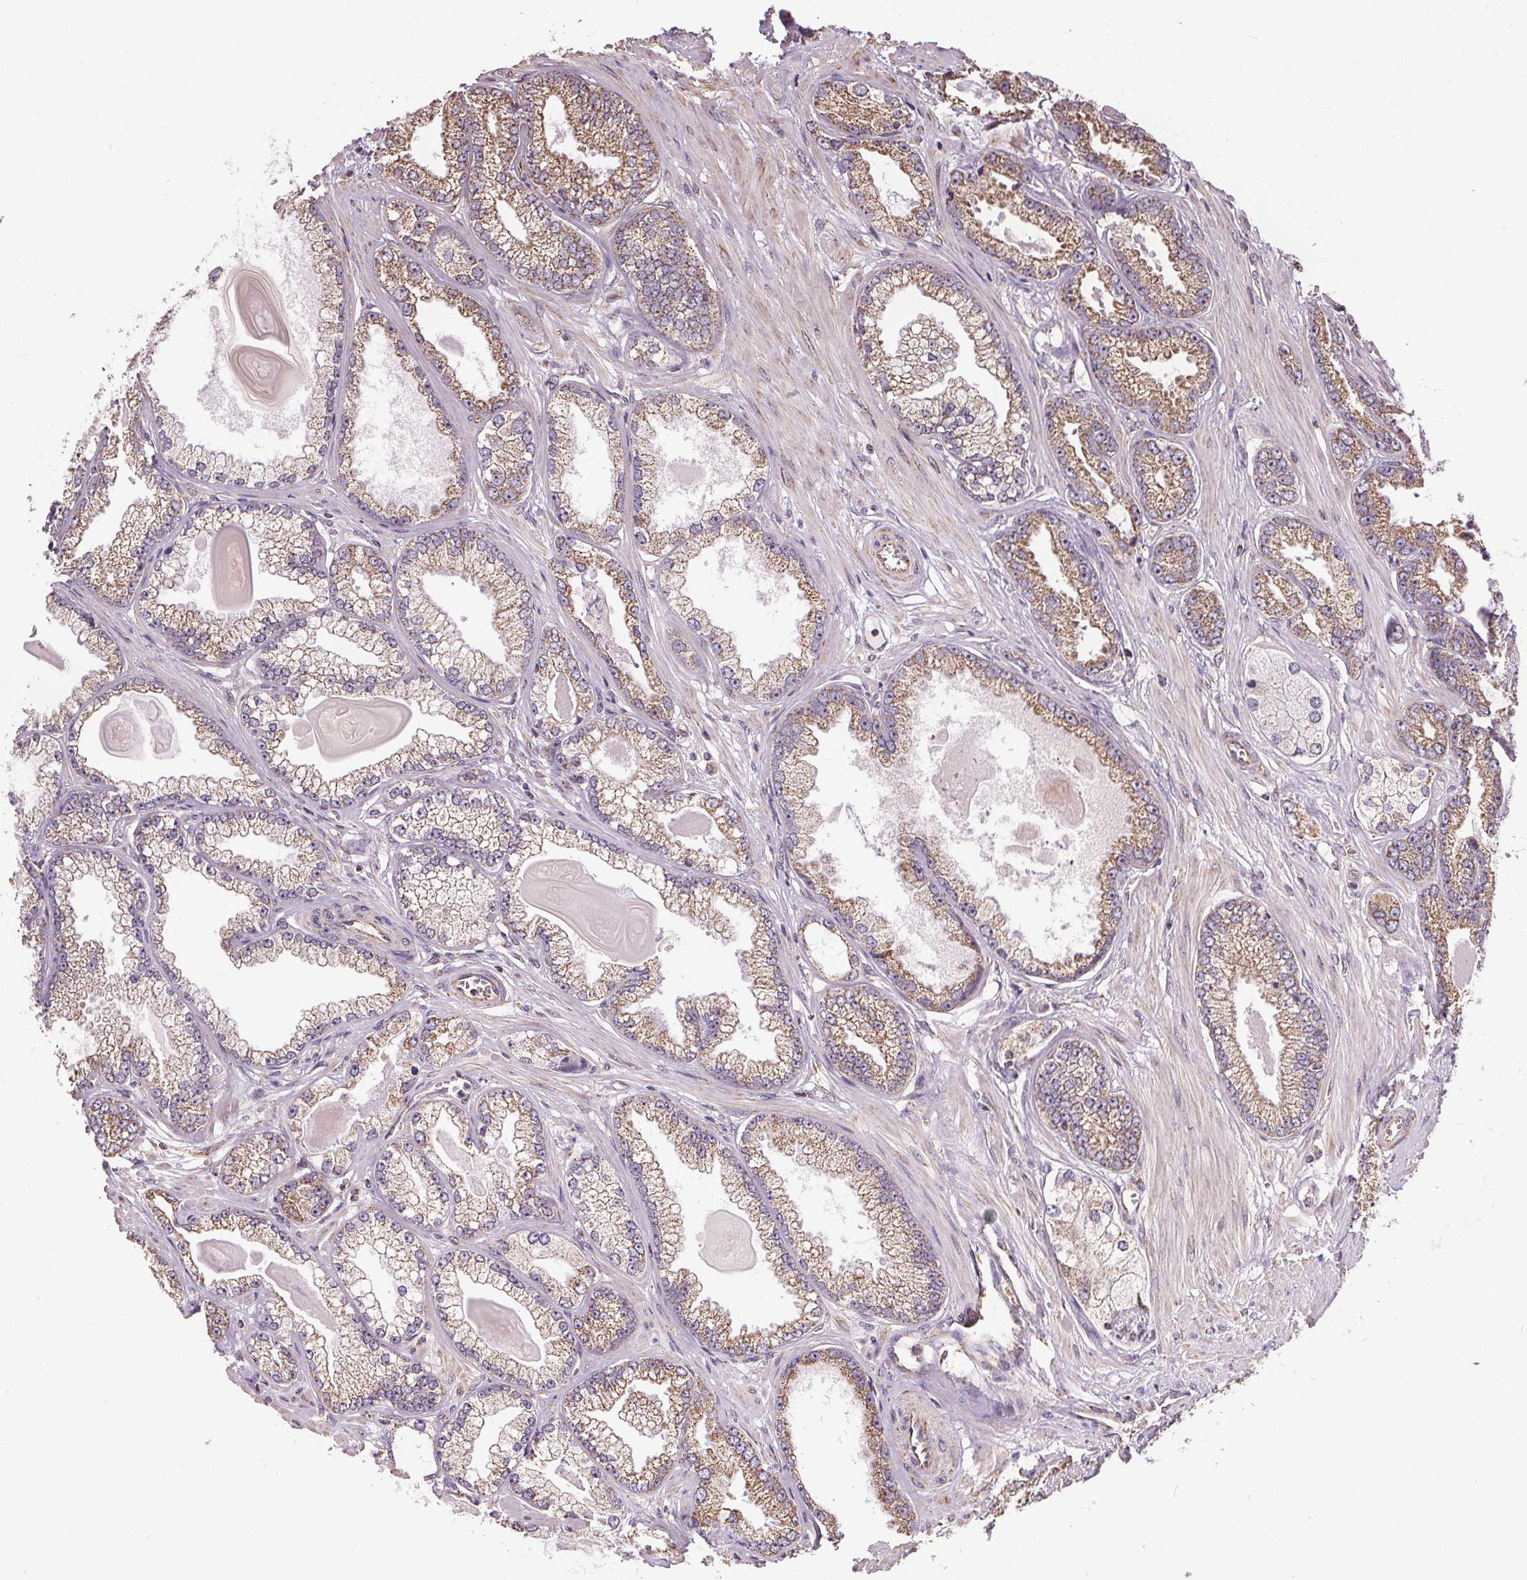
{"staining": {"intensity": "weak", "quantity": ">75%", "location": "cytoplasmic/membranous"}, "tissue": "prostate cancer", "cell_type": "Tumor cells", "image_type": "cancer", "snomed": [{"axis": "morphology", "description": "Adenocarcinoma, Low grade"}, {"axis": "topography", "description": "Prostate"}], "caption": "About >75% of tumor cells in prostate cancer (adenocarcinoma (low-grade)) show weak cytoplasmic/membranous protein staining as visualized by brown immunohistochemical staining.", "gene": "ZNF548", "patient": {"sex": "male", "age": 64}}